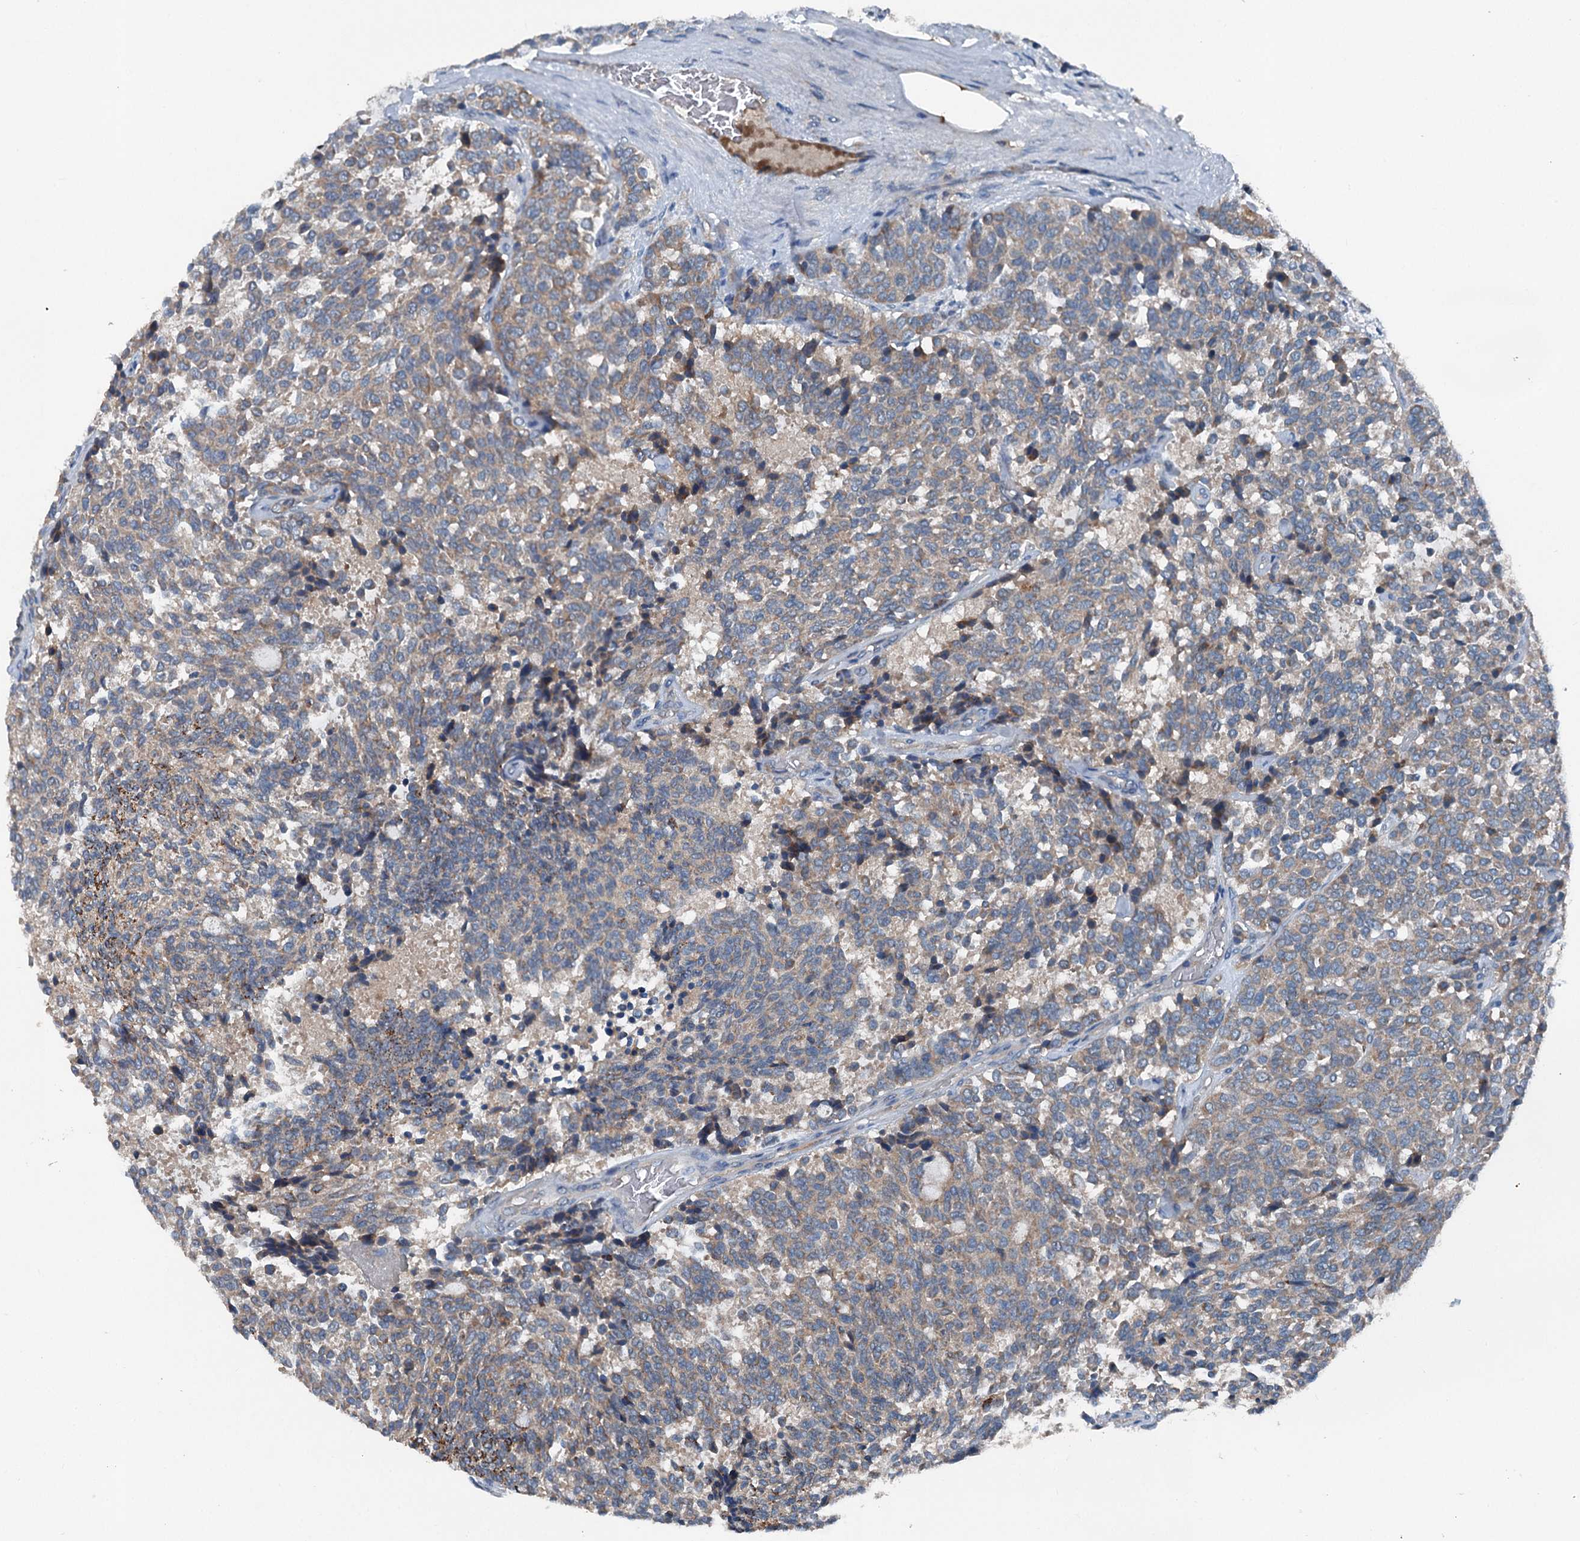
{"staining": {"intensity": "moderate", "quantity": "<25%", "location": "cytoplasmic/membranous"}, "tissue": "carcinoid", "cell_type": "Tumor cells", "image_type": "cancer", "snomed": [{"axis": "morphology", "description": "Carcinoid, malignant, NOS"}, {"axis": "topography", "description": "Pancreas"}], "caption": "Carcinoid (malignant) was stained to show a protein in brown. There is low levels of moderate cytoplasmic/membranous positivity in about <25% of tumor cells. The protein of interest is shown in brown color, while the nuclei are stained blue.", "gene": "PDSS1", "patient": {"sex": "female", "age": 54}}